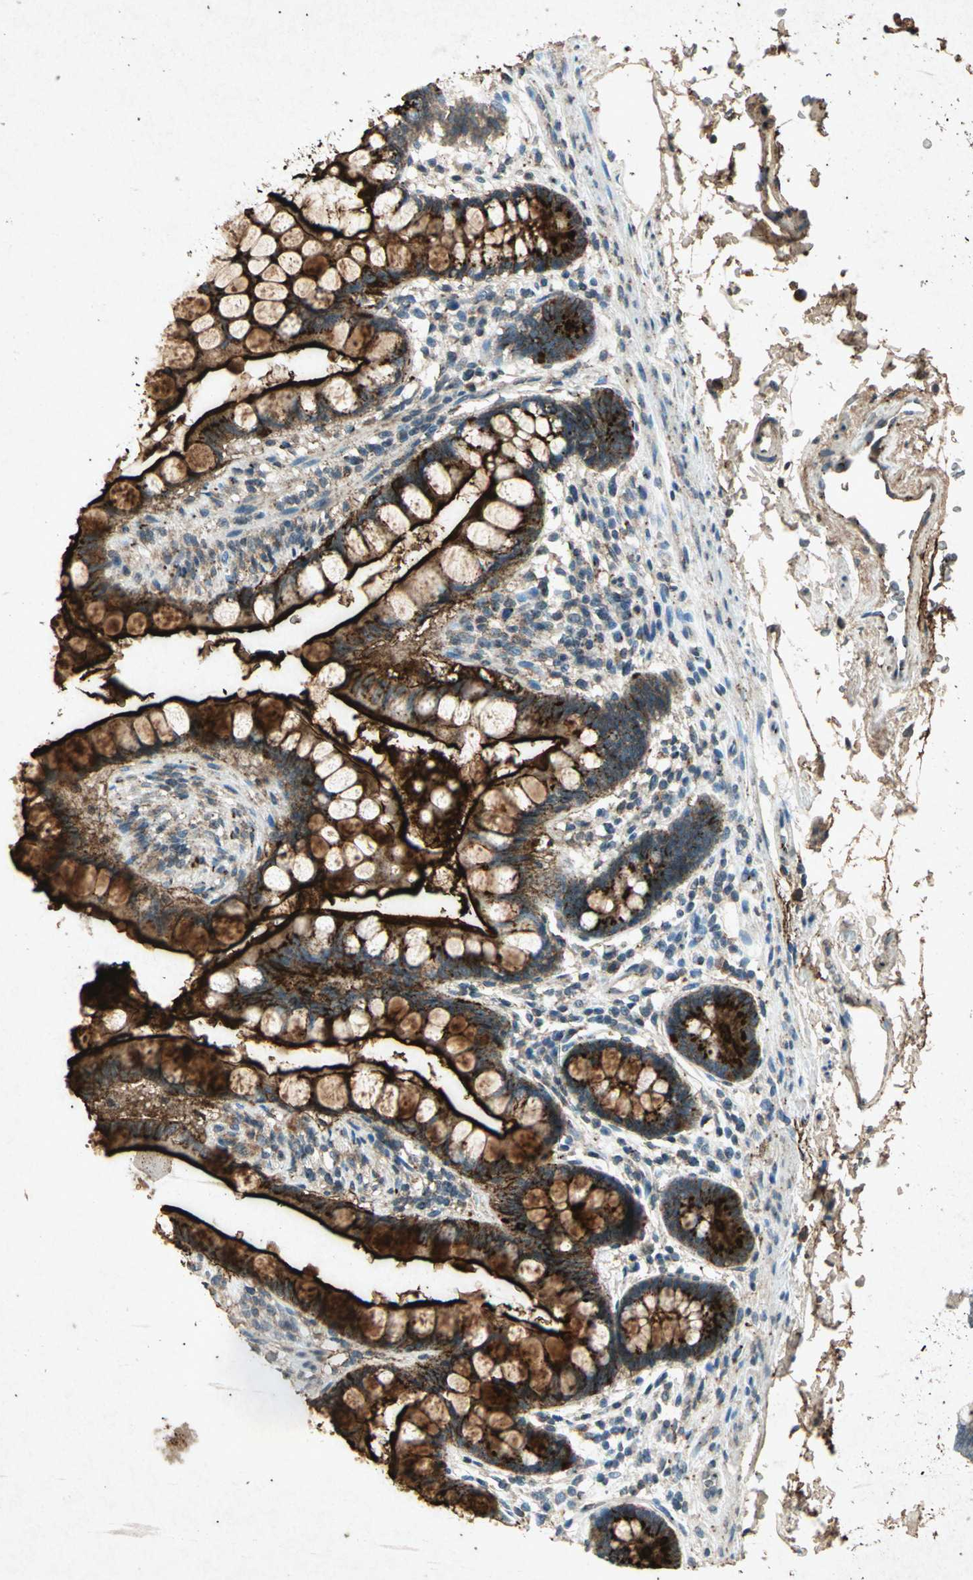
{"staining": {"intensity": "strong", "quantity": "25%-75%", "location": "cytoplasmic/membranous"}, "tissue": "small intestine", "cell_type": "Glandular cells", "image_type": "normal", "snomed": [{"axis": "morphology", "description": "Normal tissue, NOS"}, {"axis": "topography", "description": "Small intestine"}], "caption": "IHC histopathology image of normal small intestine: small intestine stained using immunohistochemistry shows high levels of strong protein expression localized specifically in the cytoplasmic/membranous of glandular cells, appearing as a cytoplasmic/membranous brown color.", "gene": "PSEN1", "patient": {"sex": "female", "age": 58}}